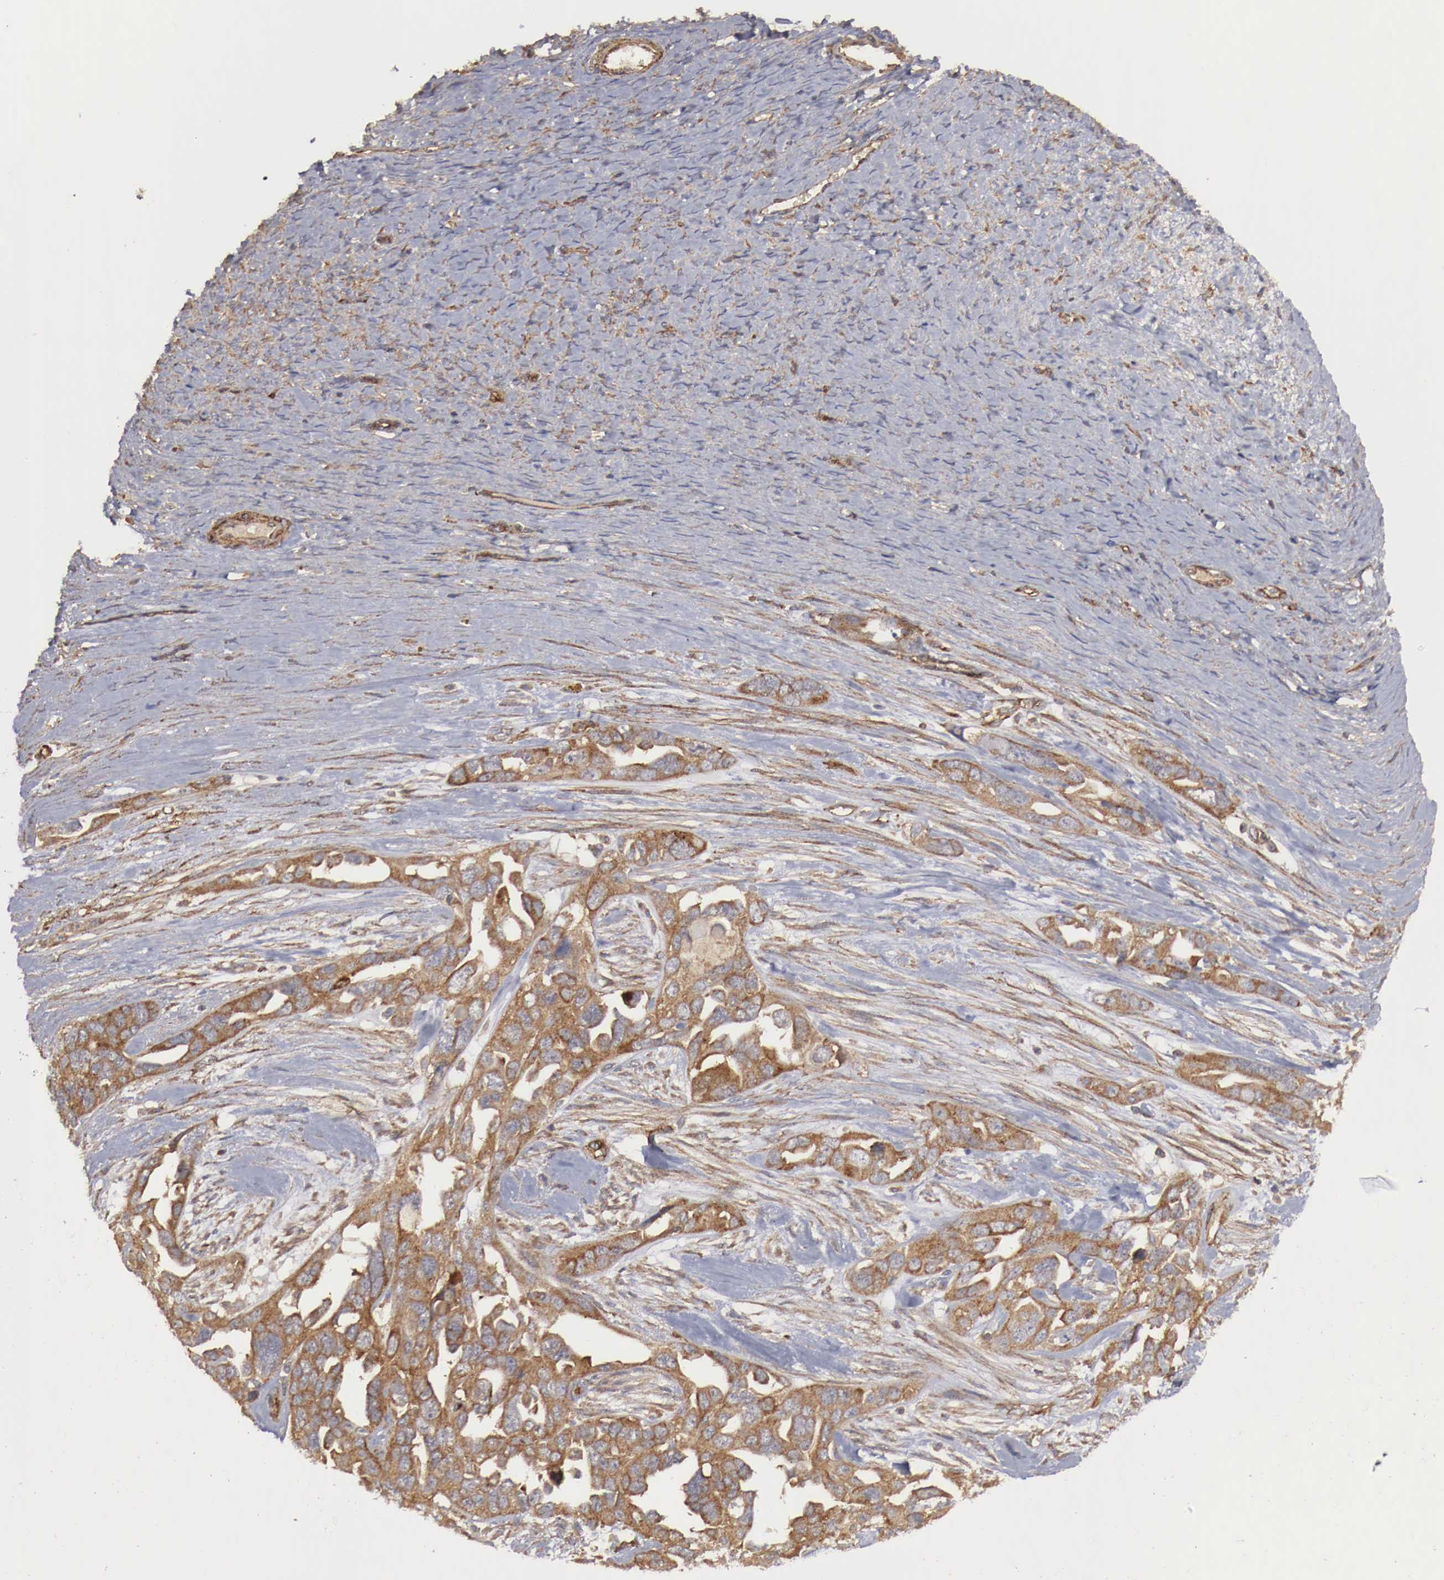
{"staining": {"intensity": "moderate", "quantity": ">75%", "location": "cytoplasmic/membranous"}, "tissue": "ovarian cancer", "cell_type": "Tumor cells", "image_type": "cancer", "snomed": [{"axis": "morphology", "description": "Cystadenocarcinoma, serous, NOS"}, {"axis": "topography", "description": "Ovary"}], "caption": "This is an image of IHC staining of ovarian cancer, which shows moderate expression in the cytoplasmic/membranous of tumor cells.", "gene": "ARMCX4", "patient": {"sex": "female", "age": 63}}